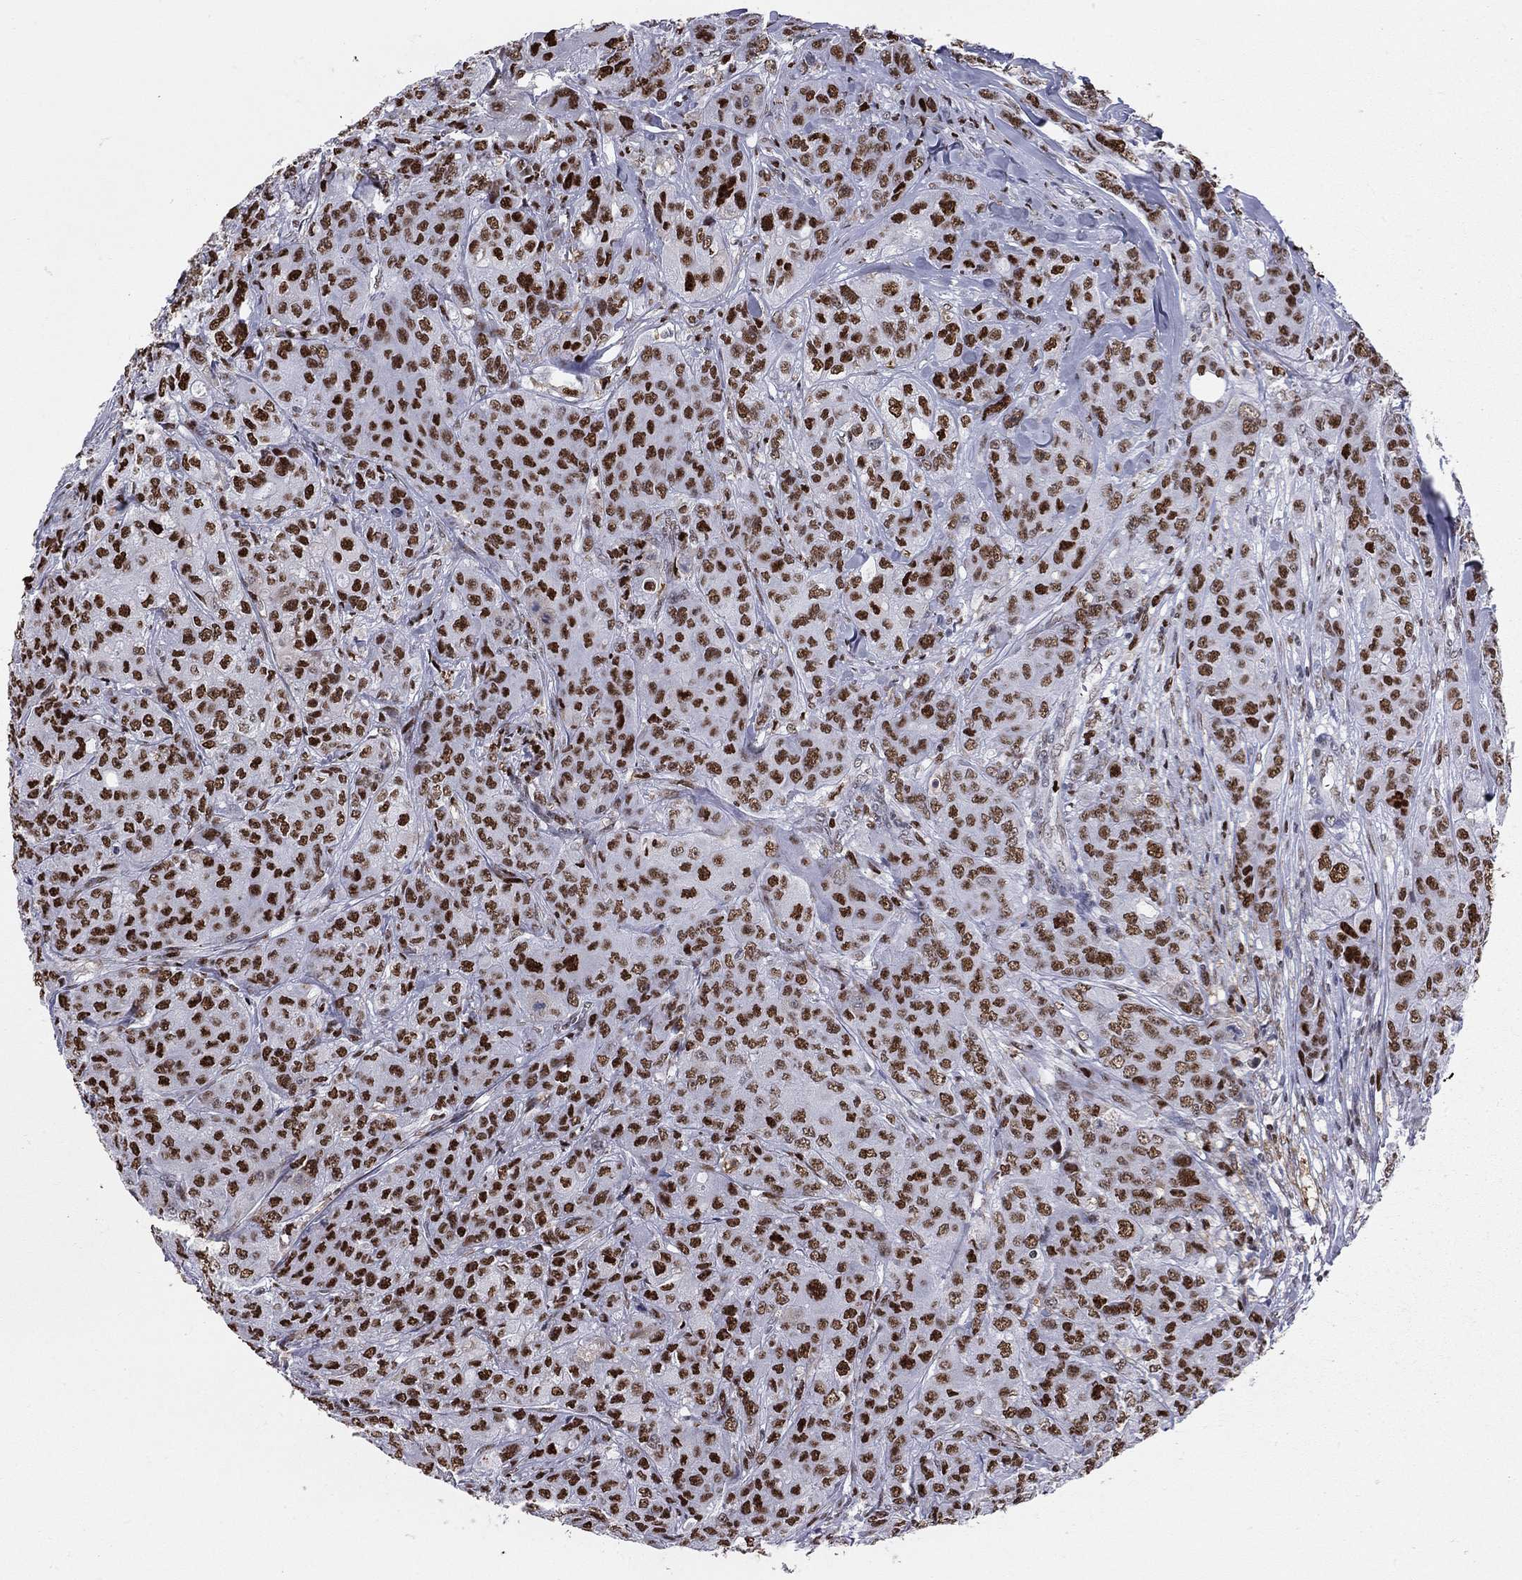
{"staining": {"intensity": "strong", "quantity": ">75%", "location": "nuclear"}, "tissue": "breast cancer", "cell_type": "Tumor cells", "image_type": "cancer", "snomed": [{"axis": "morphology", "description": "Duct carcinoma"}, {"axis": "topography", "description": "Breast"}], "caption": "IHC histopathology image of neoplastic tissue: breast cancer stained using IHC shows high levels of strong protein expression localized specifically in the nuclear of tumor cells, appearing as a nuclear brown color.", "gene": "PCGF3", "patient": {"sex": "female", "age": 43}}